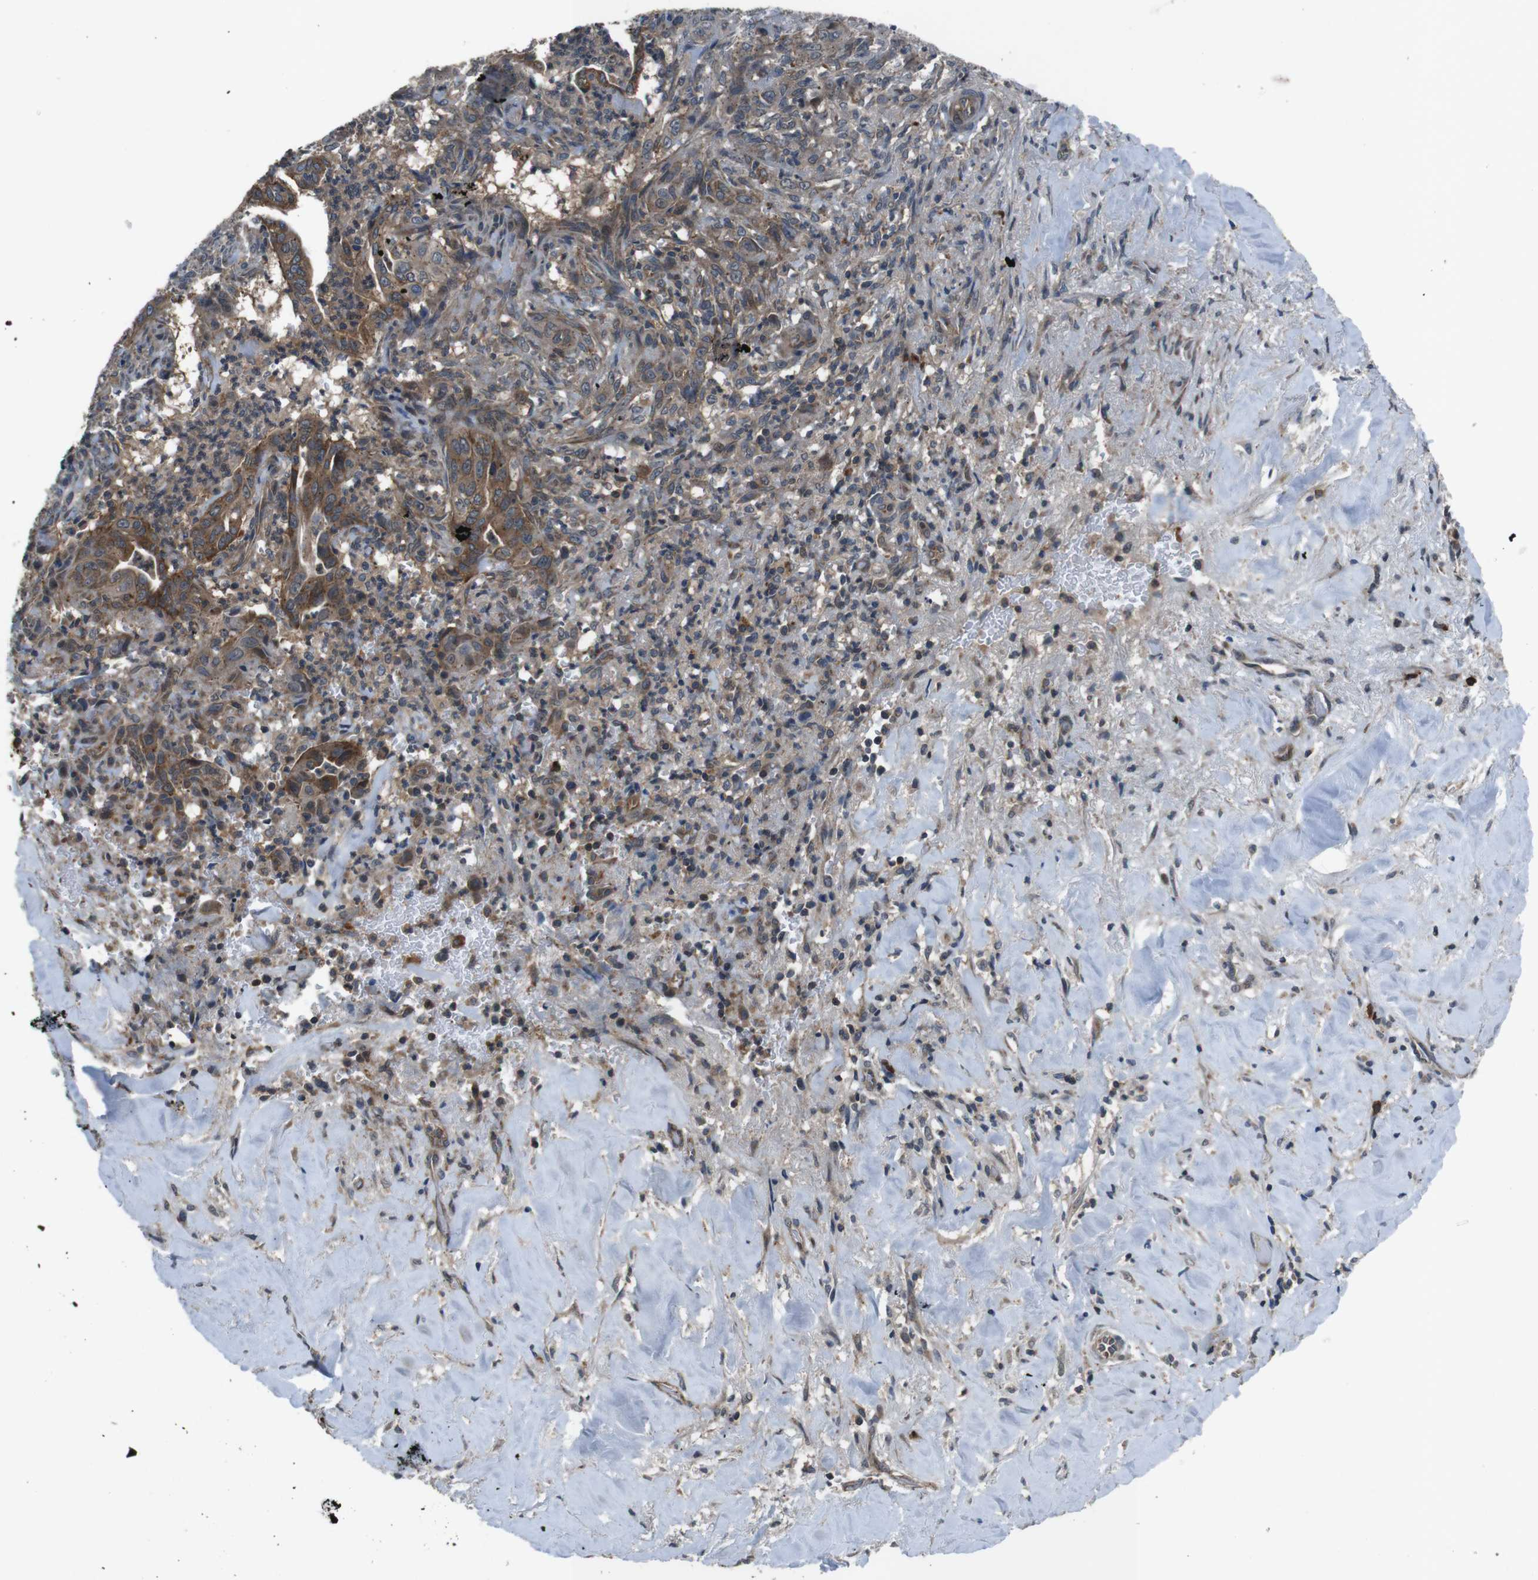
{"staining": {"intensity": "moderate", "quantity": ">75%", "location": "cytoplasmic/membranous"}, "tissue": "liver cancer", "cell_type": "Tumor cells", "image_type": "cancer", "snomed": [{"axis": "morphology", "description": "Cholangiocarcinoma"}, {"axis": "topography", "description": "Liver"}], "caption": "Cholangiocarcinoma (liver) stained for a protein (brown) exhibits moderate cytoplasmic/membranous positive staining in approximately >75% of tumor cells.", "gene": "SLC22A23", "patient": {"sex": "female", "age": 67}}